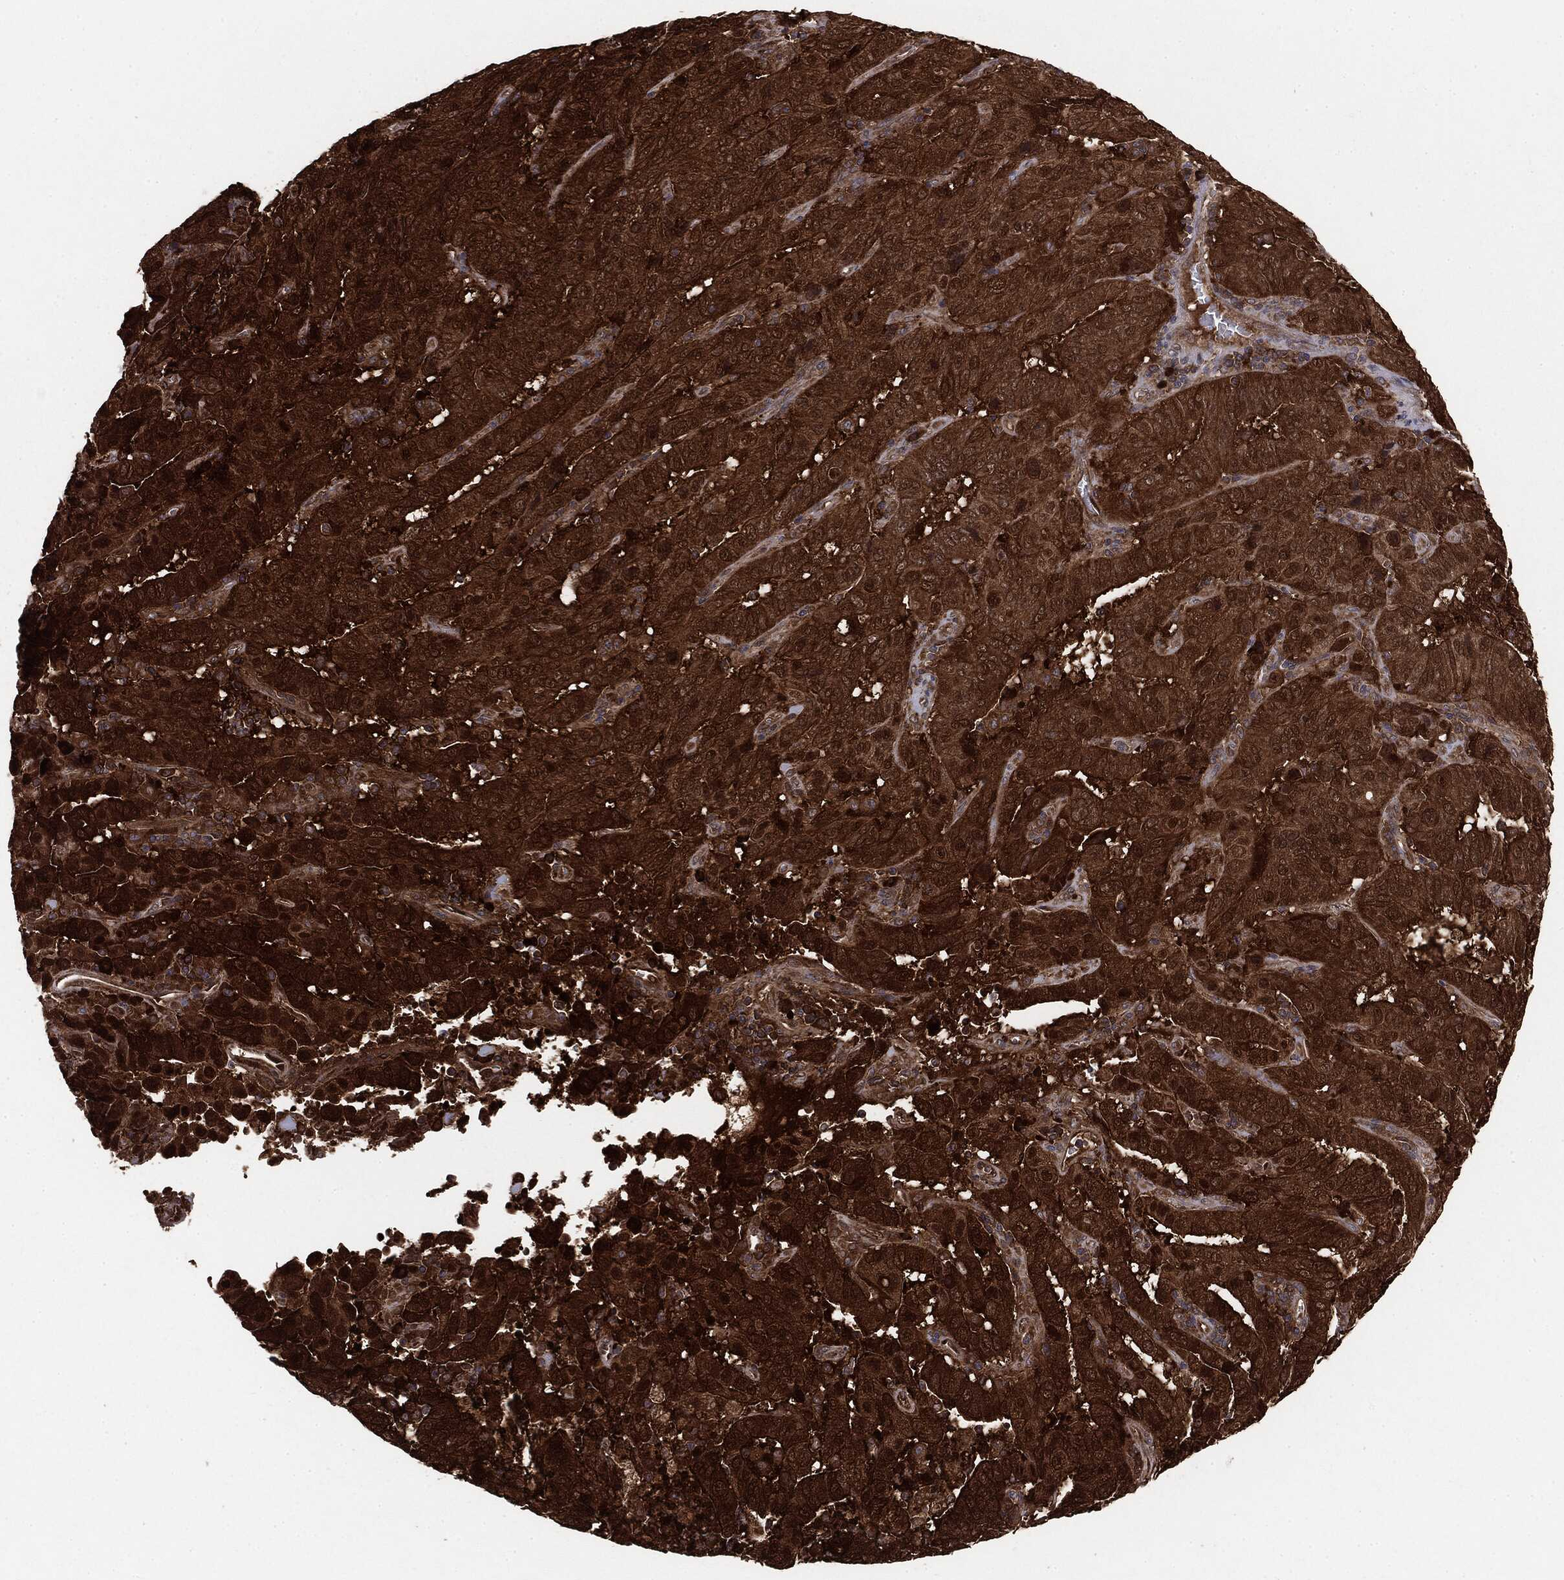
{"staining": {"intensity": "strong", "quantity": ">75%", "location": "cytoplasmic/membranous"}, "tissue": "pancreatic cancer", "cell_type": "Tumor cells", "image_type": "cancer", "snomed": [{"axis": "morphology", "description": "Adenocarcinoma, NOS"}, {"axis": "topography", "description": "Pancreas"}], "caption": "Strong cytoplasmic/membranous expression for a protein is identified in about >75% of tumor cells of pancreatic cancer using immunohistochemistry.", "gene": "NME1", "patient": {"sex": "male", "age": 63}}